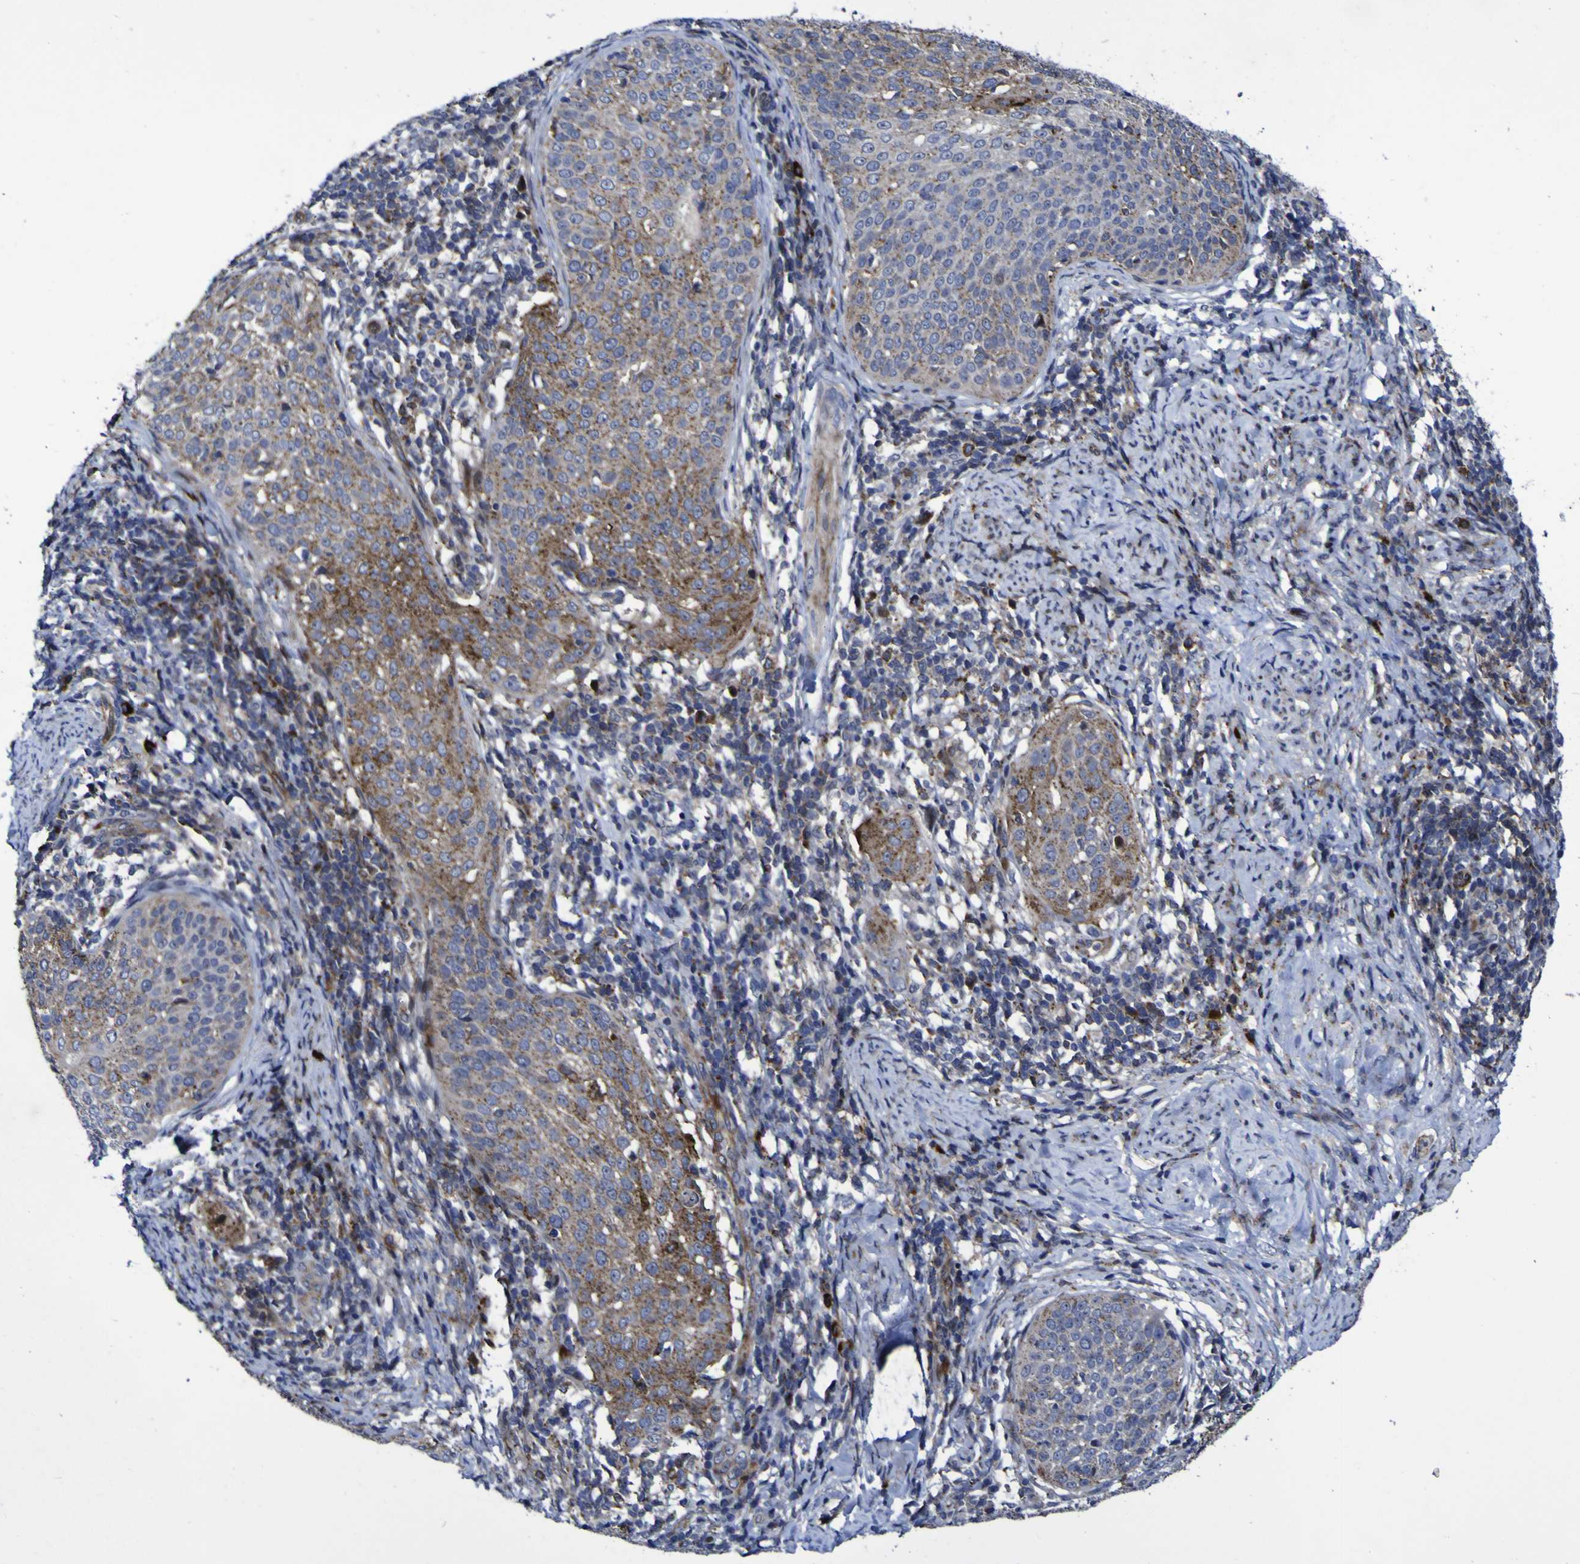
{"staining": {"intensity": "moderate", "quantity": "25%-75%", "location": "cytoplasmic/membranous"}, "tissue": "cervical cancer", "cell_type": "Tumor cells", "image_type": "cancer", "snomed": [{"axis": "morphology", "description": "Squamous cell carcinoma, NOS"}, {"axis": "topography", "description": "Cervix"}], "caption": "An image of cervical cancer stained for a protein demonstrates moderate cytoplasmic/membranous brown staining in tumor cells. (DAB (3,3'-diaminobenzidine) IHC, brown staining for protein, blue staining for nuclei).", "gene": "MGLL", "patient": {"sex": "female", "age": 51}}